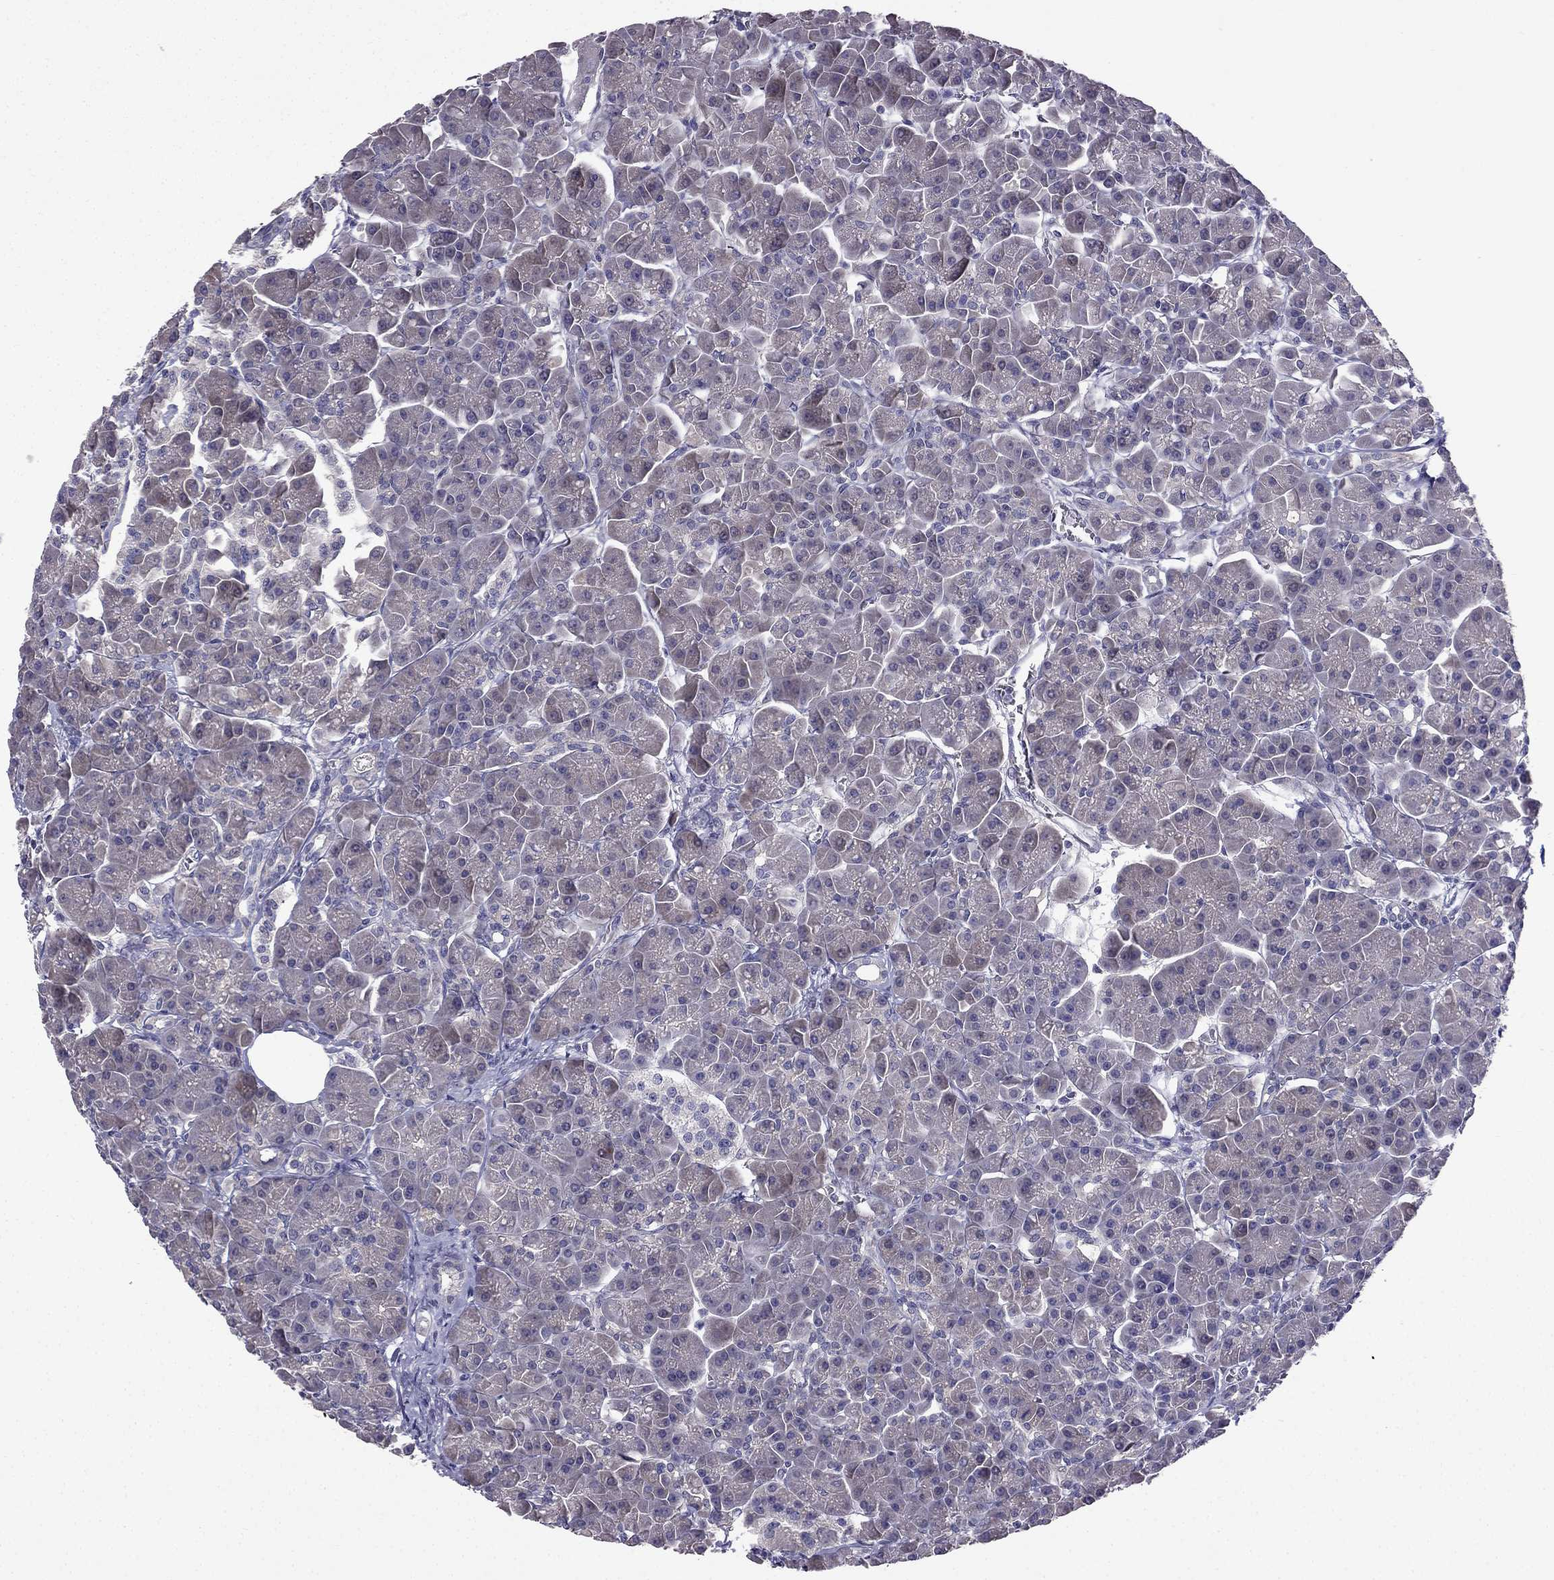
{"staining": {"intensity": "weak", "quantity": "<25%", "location": "cytoplasmic/membranous"}, "tissue": "pancreas", "cell_type": "Exocrine glandular cells", "image_type": "normal", "snomed": [{"axis": "morphology", "description": "Normal tissue, NOS"}, {"axis": "topography", "description": "Pancreas"}], "caption": "Immunohistochemistry image of unremarkable pancreas: pancreas stained with DAB (3,3'-diaminobenzidine) reveals no significant protein positivity in exocrine glandular cells.", "gene": "AS3MT", "patient": {"sex": "male", "age": 70}}